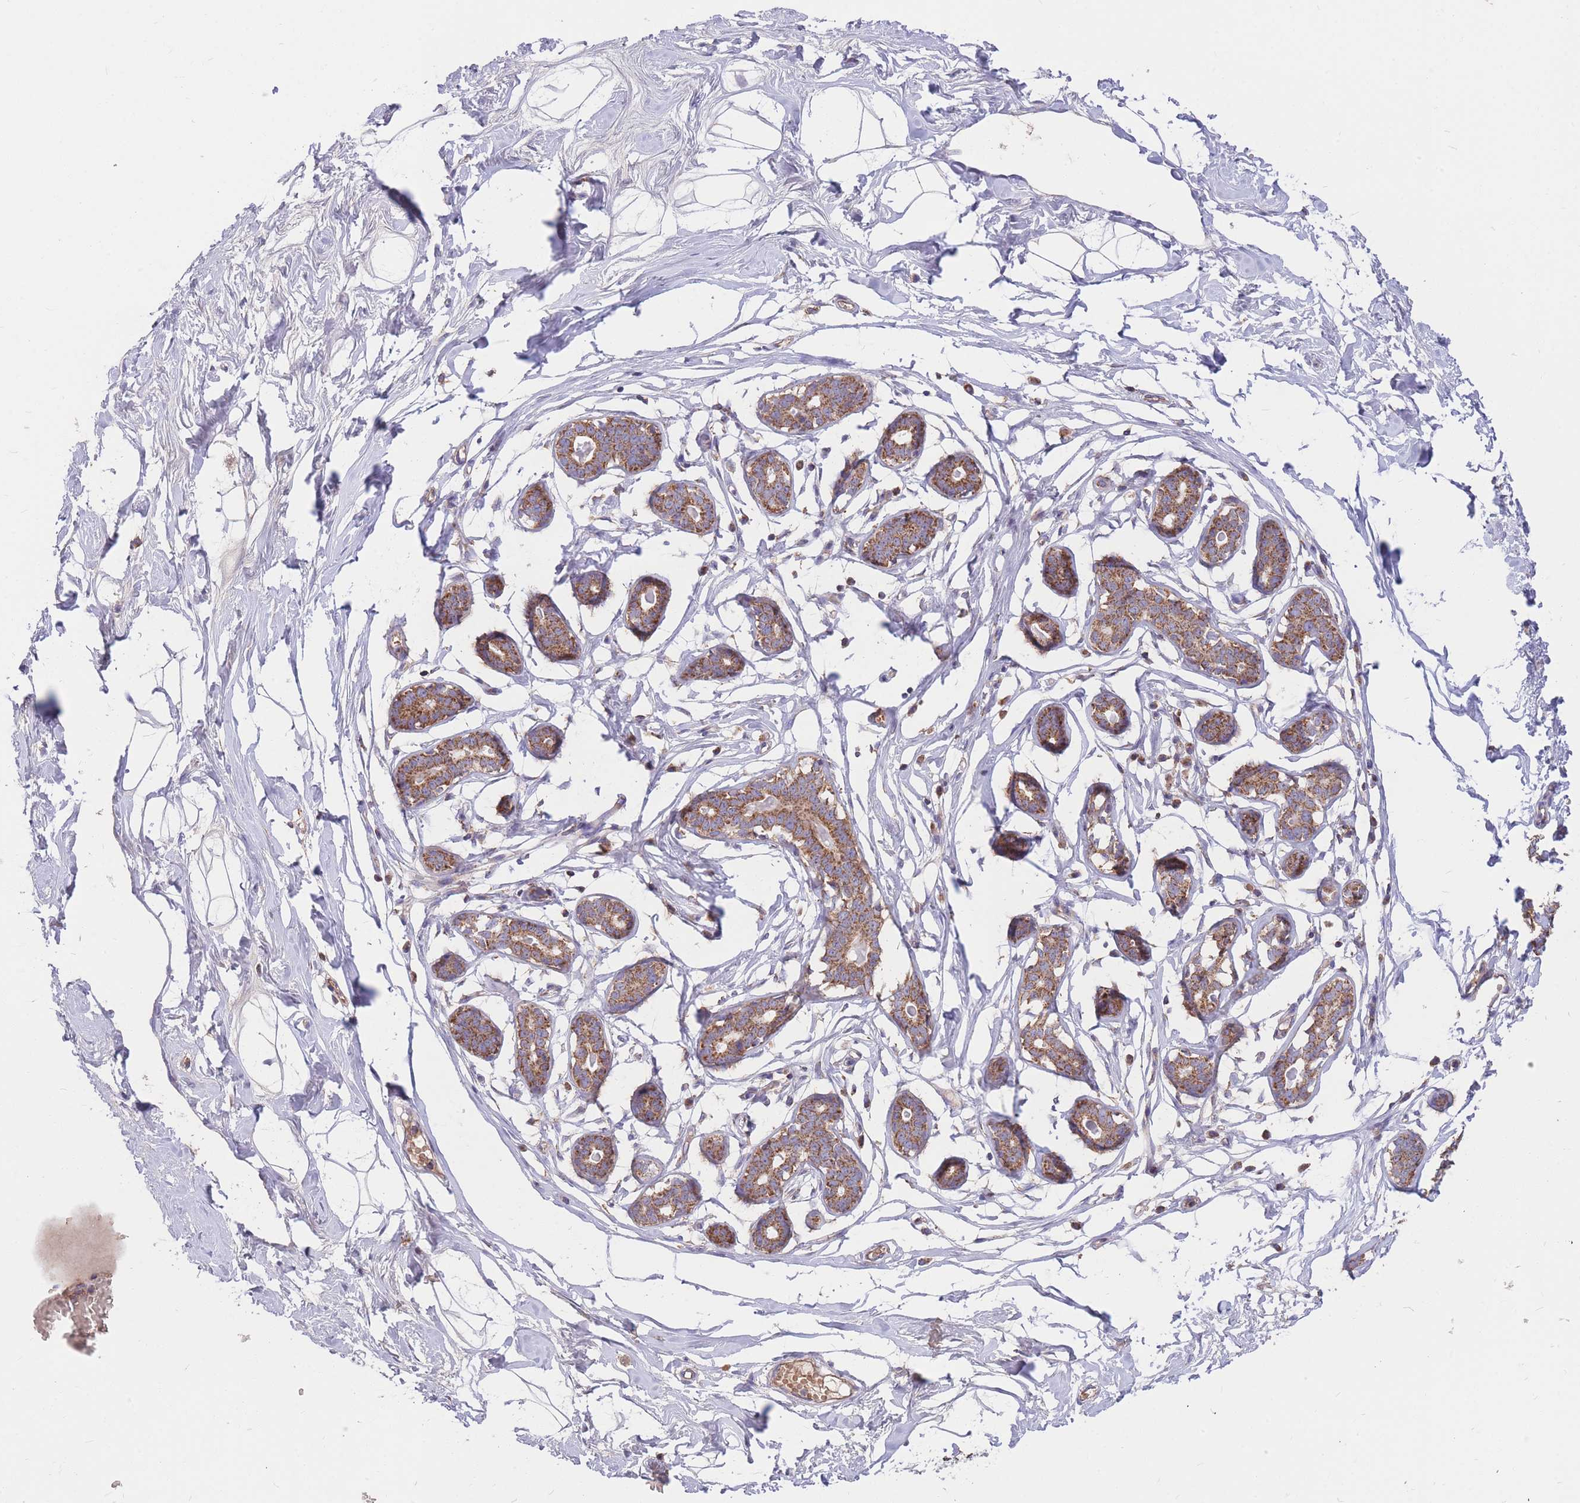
{"staining": {"intensity": "negative", "quantity": "none", "location": "none"}, "tissue": "breast", "cell_type": "Adipocytes", "image_type": "normal", "snomed": [{"axis": "morphology", "description": "Normal tissue, NOS"}, {"axis": "morphology", "description": "Adenoma, NOS"}, {"axis": "topography", "description": "Breast"}], "caption": "A micrograph of breast stained for a protein displays no brown staining in adipocytes. The staining was performed using DAB to visualize the protein expression in brown, while the nuclei were stained in blue with hematoxylin (Magnification: 20x).", "gene": "PTPMT1", "patient": {"sex": "female", "age": 23}}